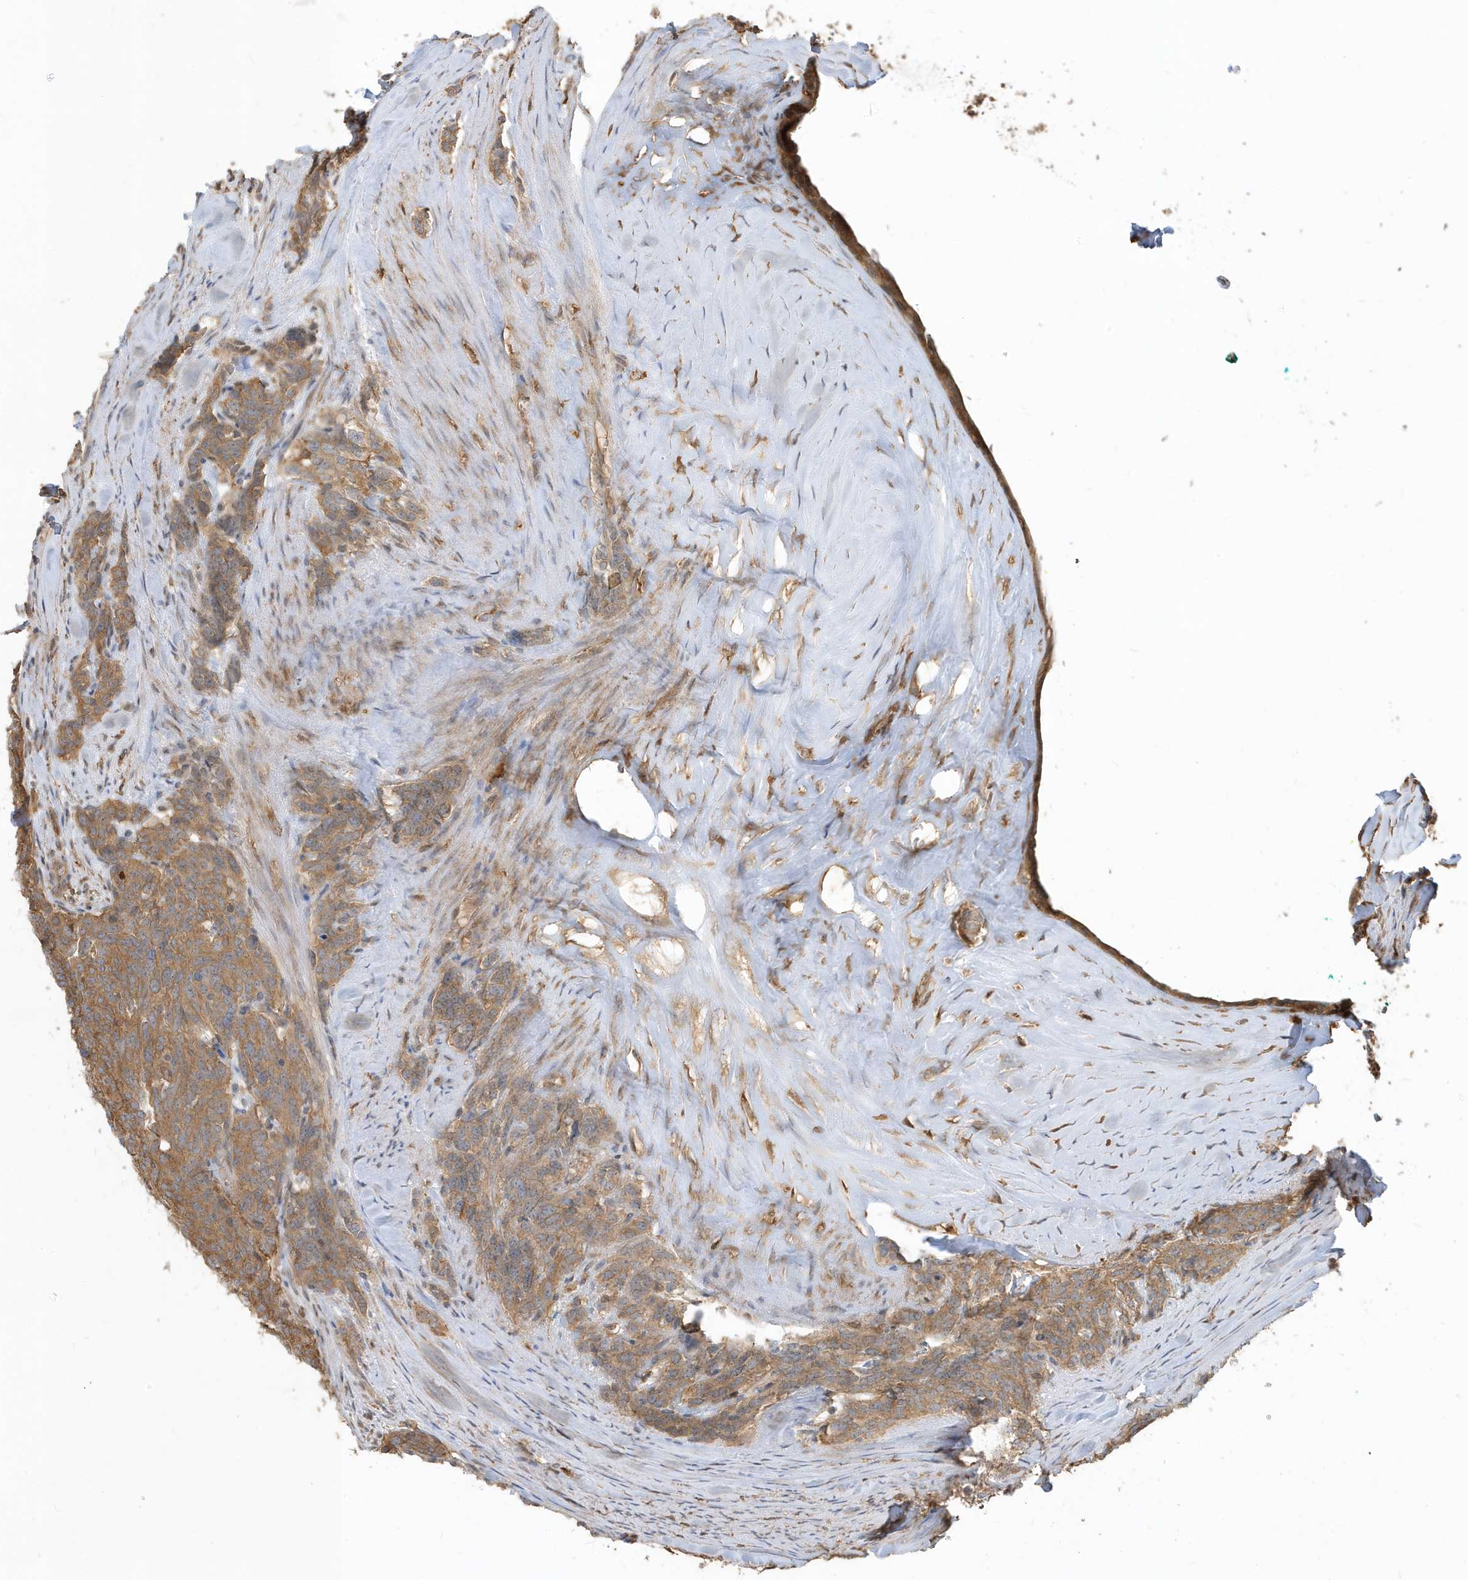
{"staining": {"intensity": "moderate", "quantity": ">75%", "location": "cytoplasmic/membranous"}, "tissue": "carcinoid", "cell_type": "Tumor cells", "image_type": "cancer", "snomed": [{"axis": "morphology", "description": "Carcinoid, malignant, NOS"}, {"axis": "topography", "description": "Lung"}], "caption": "Immunohistochemical staining of human carcinoid shows moderate cytoplasmic/membranous protein expression in approximately >75% of tumor cells.", "gene": "ZBTB8A", "patient": {"sex": "female", "age": 46}}